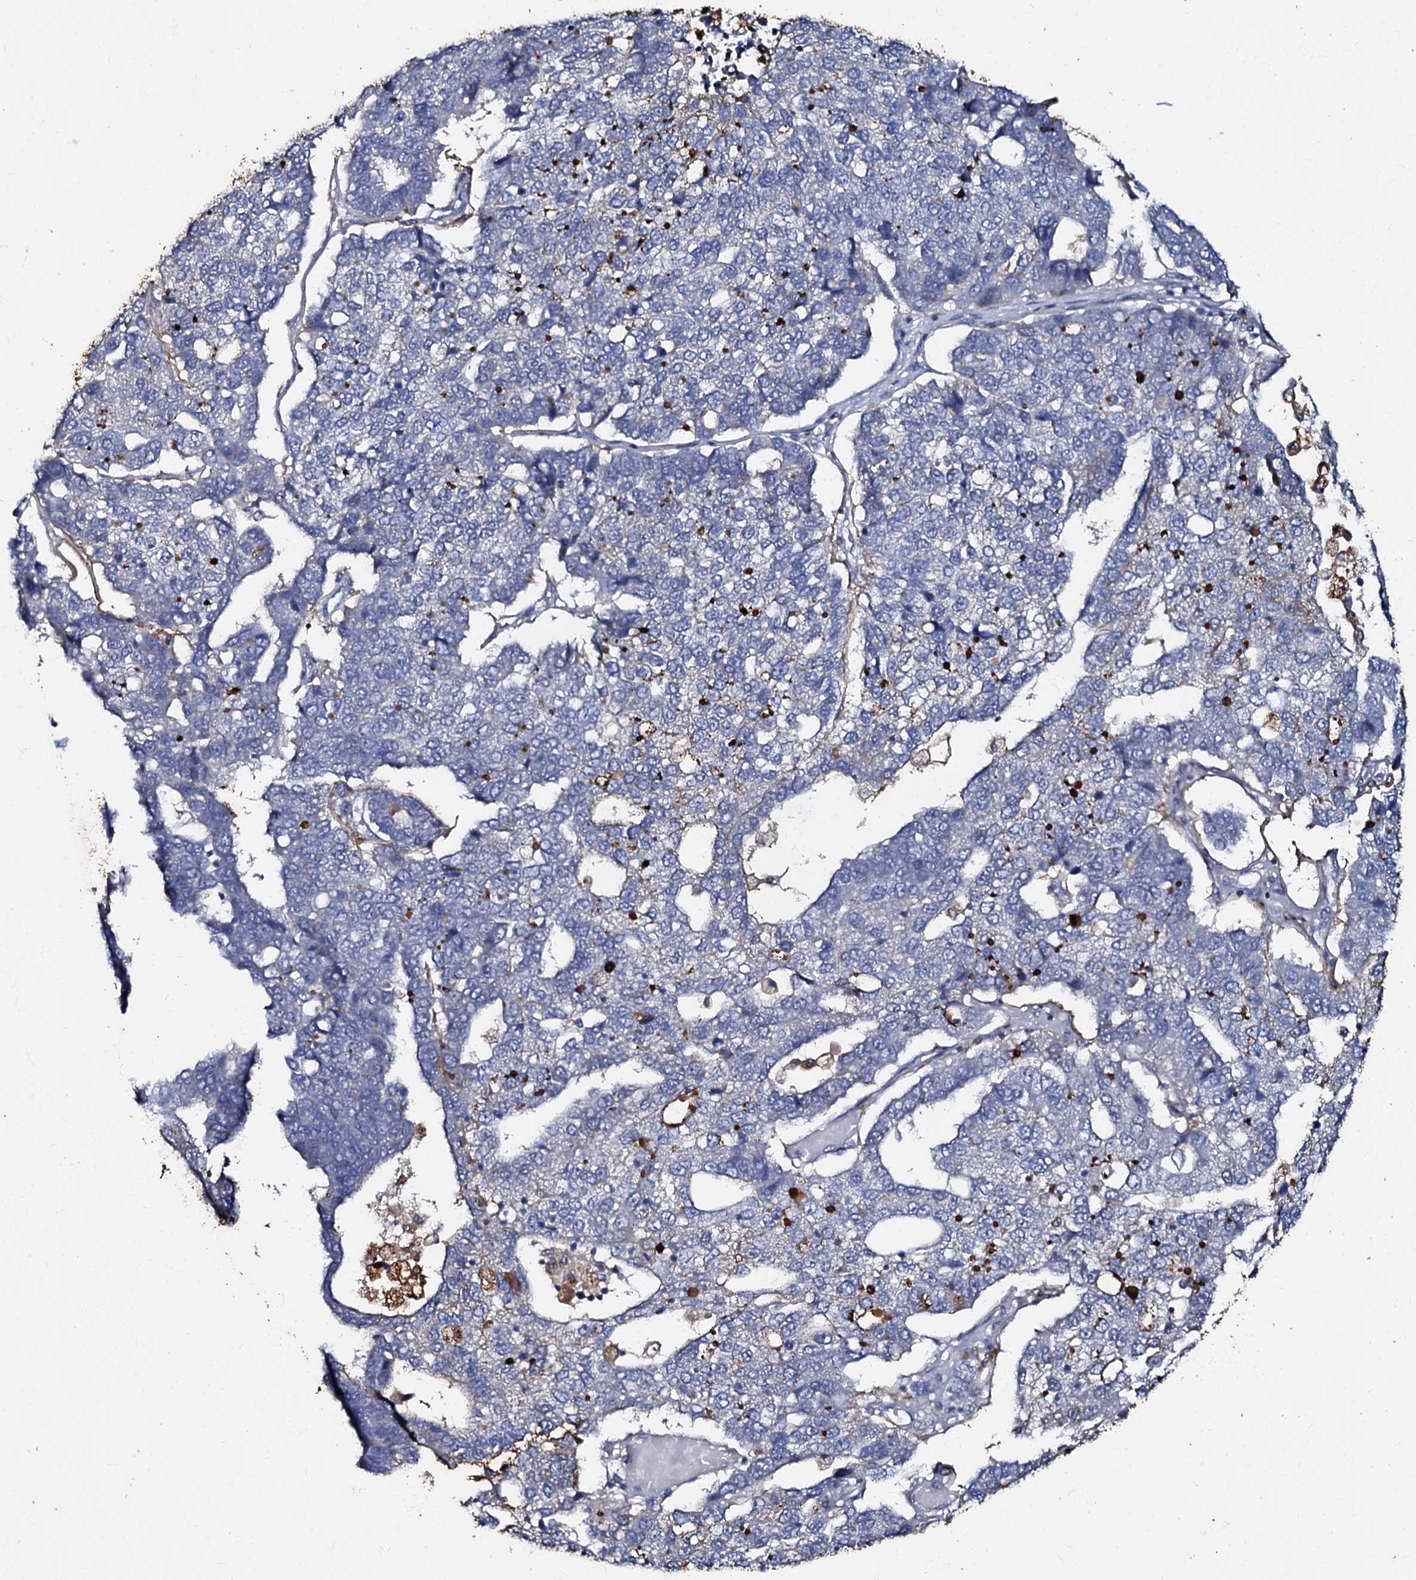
{"staining": {"intensity": "negative", "quantity": "none", "location": "none"}, "tissue": "pancreatic cancer", "cell_type": "Tumor cells", "image_type": "cancer", "snomed": [{"axis": "morphology", "description": "Adenocarcinoma, NOS"}, {"axis": "topography", "description": "Pancreas"}], "caption": "There is no significant expression in tumor cells of adenocarcinoma (pancreatic).", "gene": "MANSC4", "patient": {"sex": "female", "age": 61}}